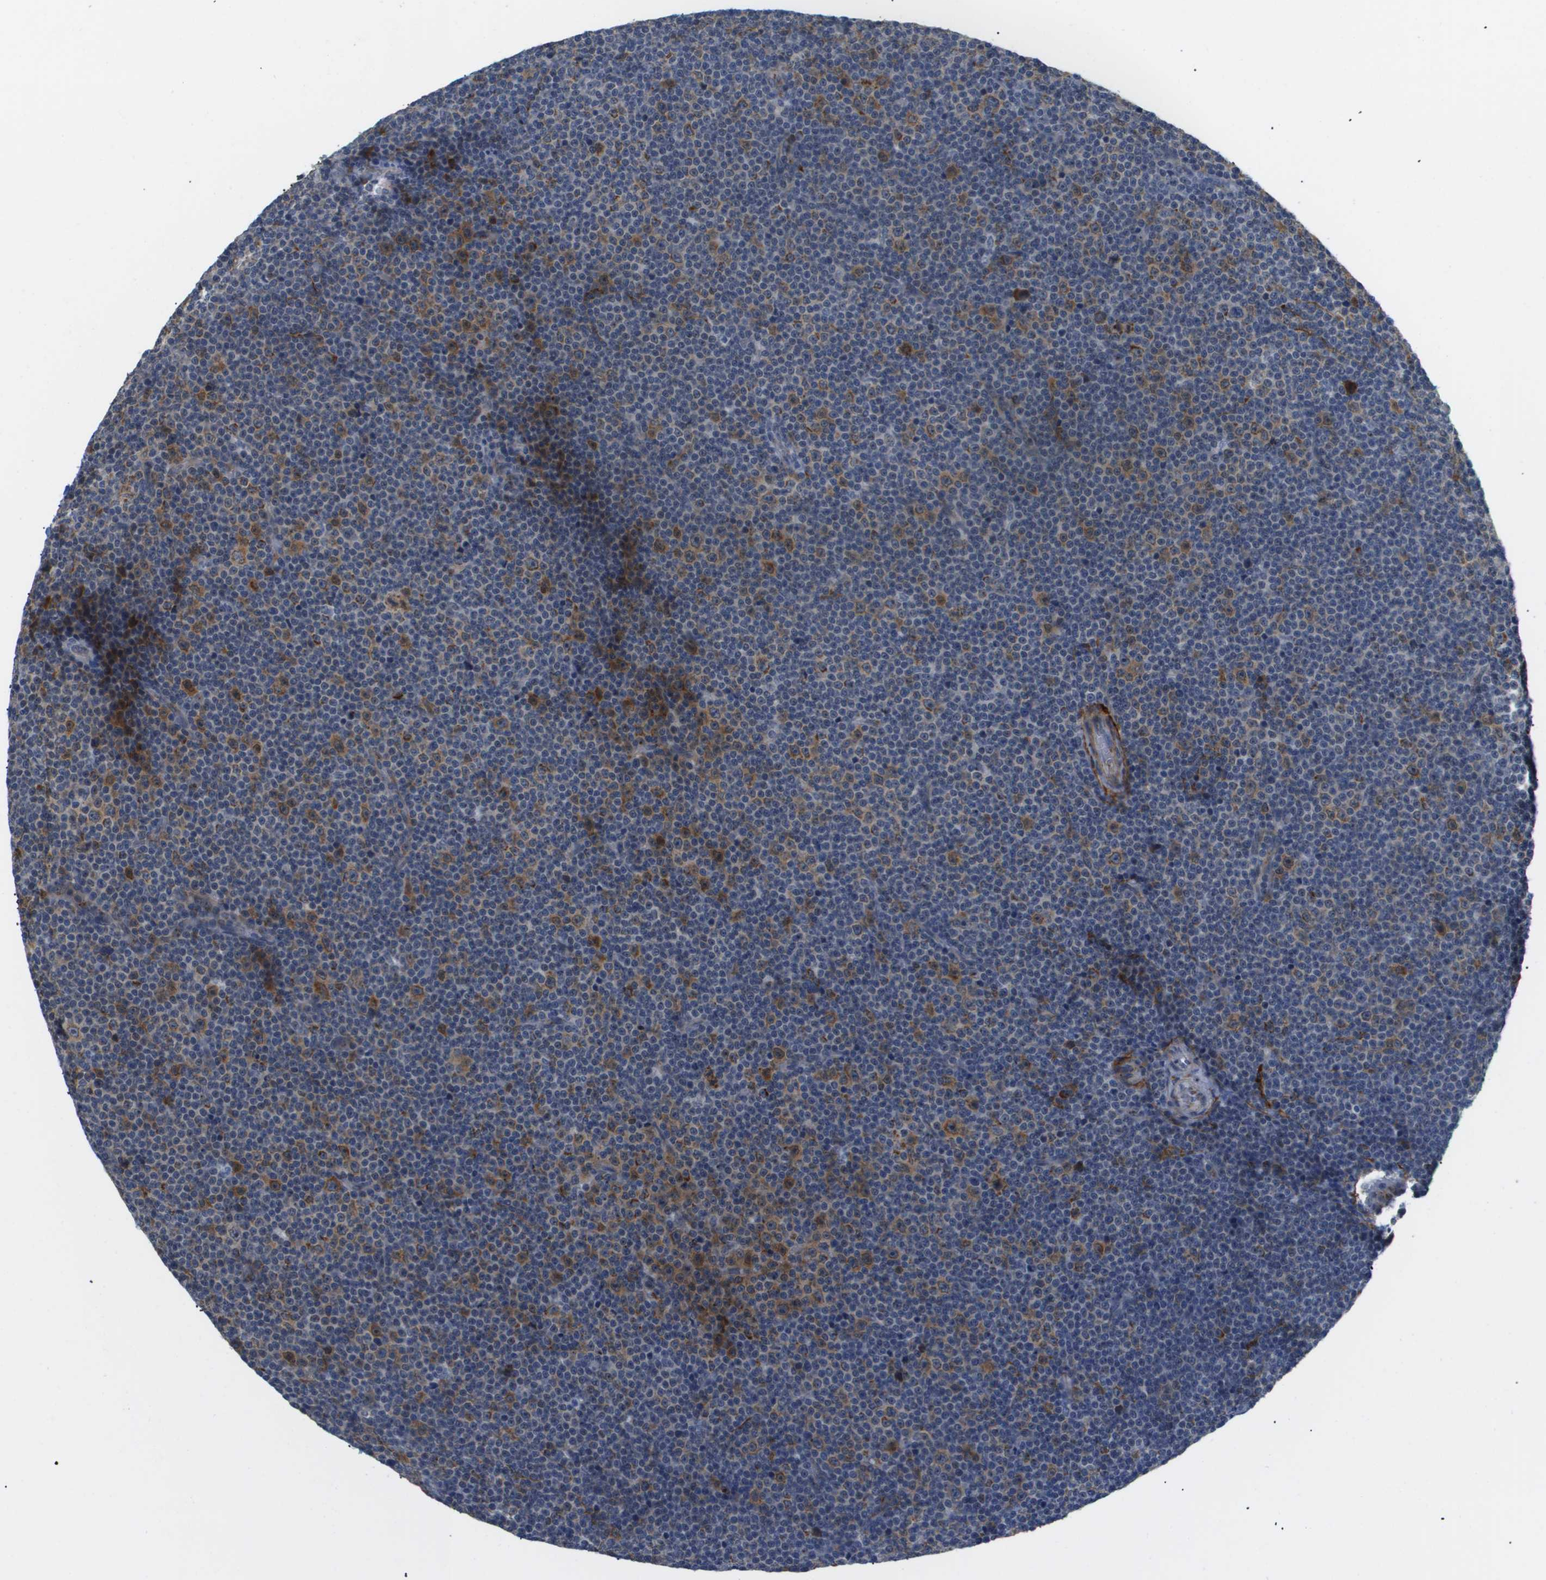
{"staining": {"intensity": "moderate", "quantity": "<25%", "location": "cytoplasmic/membranous"}, "tissue": "lymphoma", "cell_type": "Tumor cells", "image_type": "cancer", "snomed": [{"axis": "morphology", "description": "Malignant lymphoma, non-Hodgkin's type, Low grade"}, {"axis": "topography", "description": "Lymph node"}], "caption": "The immunohistochemical stain shows moderate cytoplasmic/membranous positivity in tumor cells of malignant lymphoma, non-Hodgkin's type (low-grade) tissue.", "gene": "OTUD5", "patient": {"sex": "female", "age": 67}}